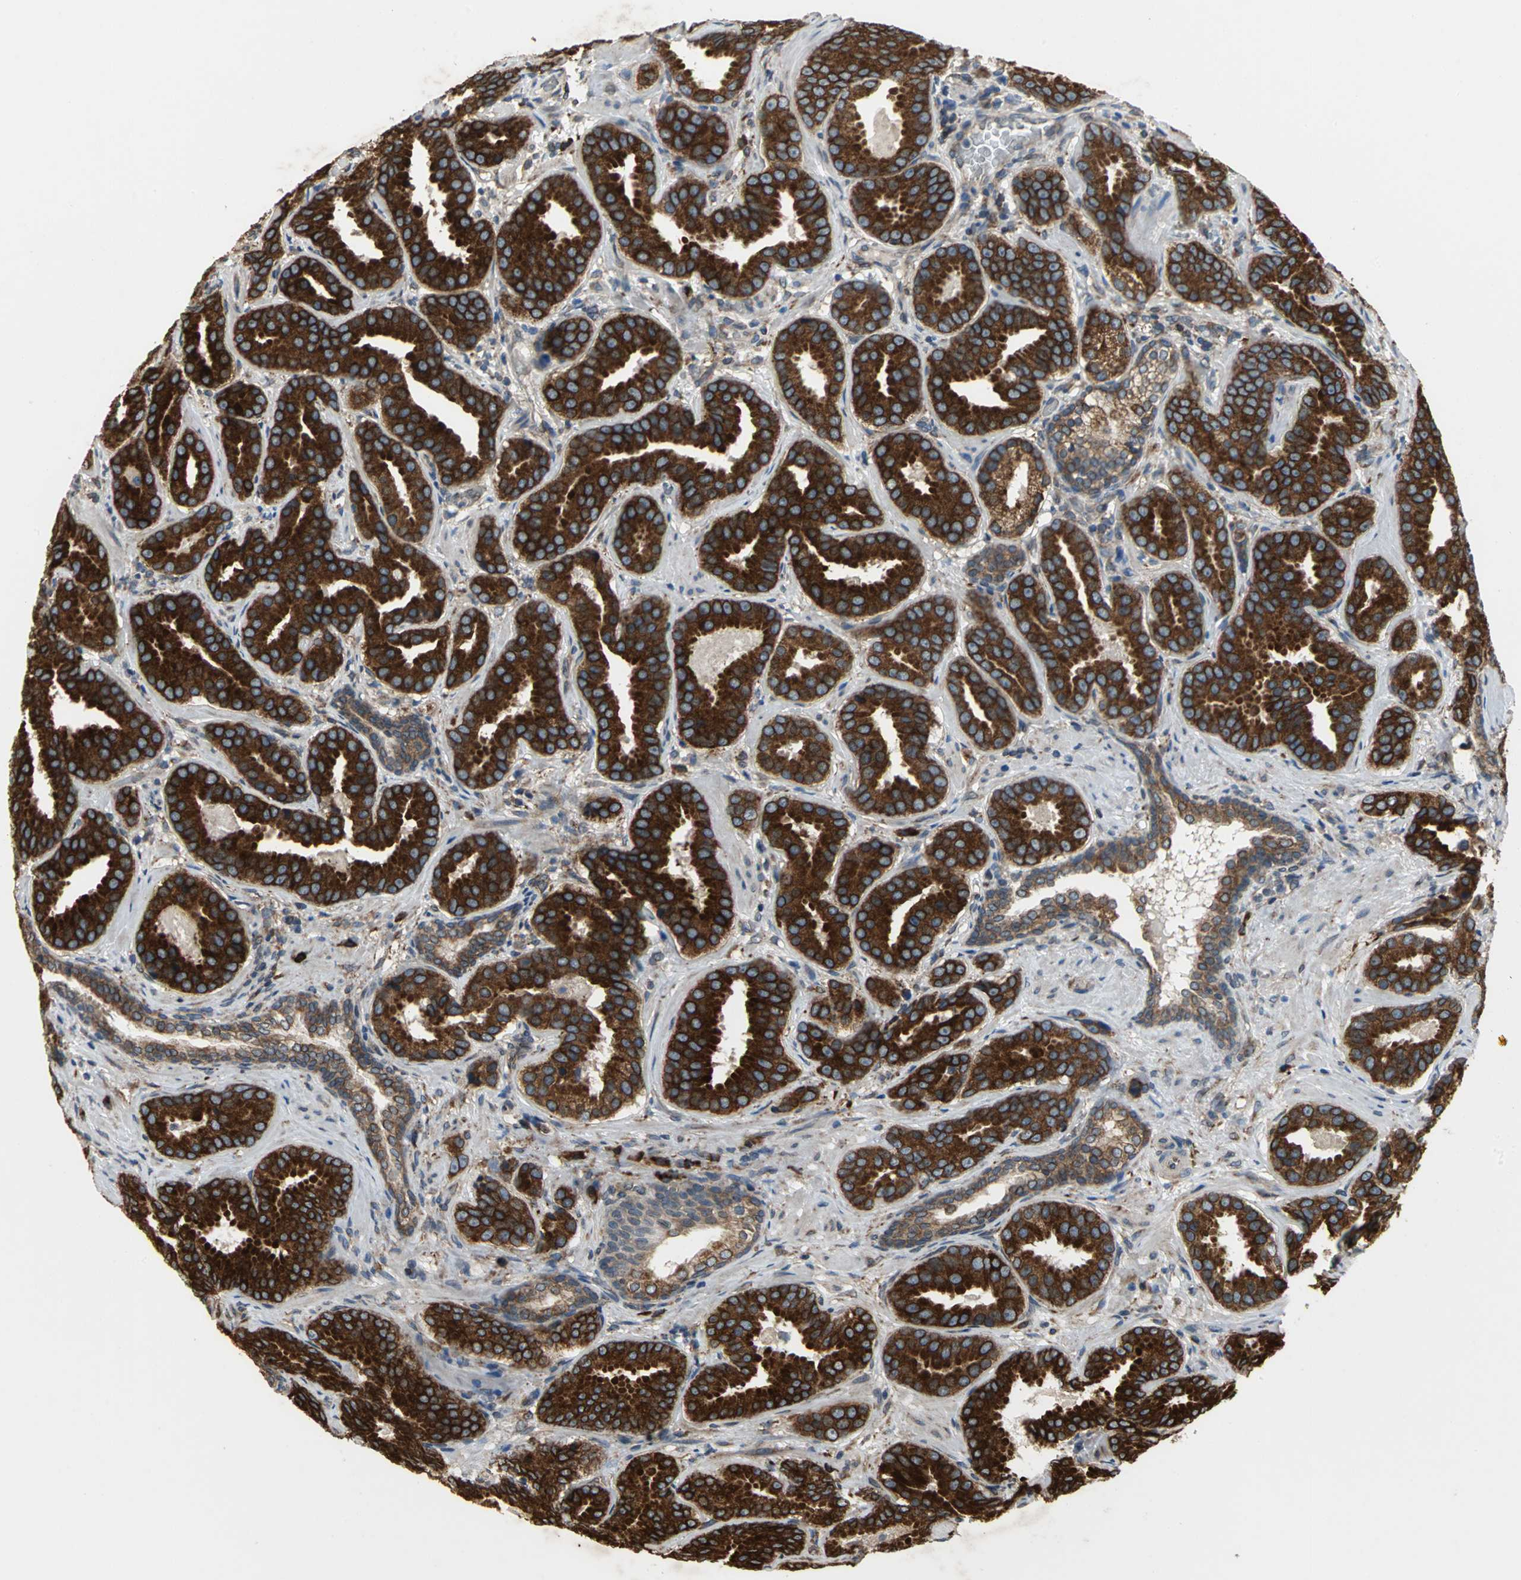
{"staining": {"intensity": "strong", "quantity": "25%-75%", "location": "cytoplasmic/membranous"}, "tissue": "prostate cancer", "cell_type": "Tumor cells", "image_type": "cancer", "snomed": [{"axis": "morphology", "description": "Adenocarcinoma, Low grade"}, {"axis": "topography", "description": "Prostate"}], "caption": "The photomicrograph demonstrates immunohistochemical staining of prostate cancer. There is strong cytoplasmic/membranous positivity is appreciated in approximately 25%-75% of tumor cells. (DAB (3,3'-diaminobenzidine) IHC with brightfield microscopy, high magnification).", "gene": "SYVN1", "patient": {"sex": "male", "age": 59}}